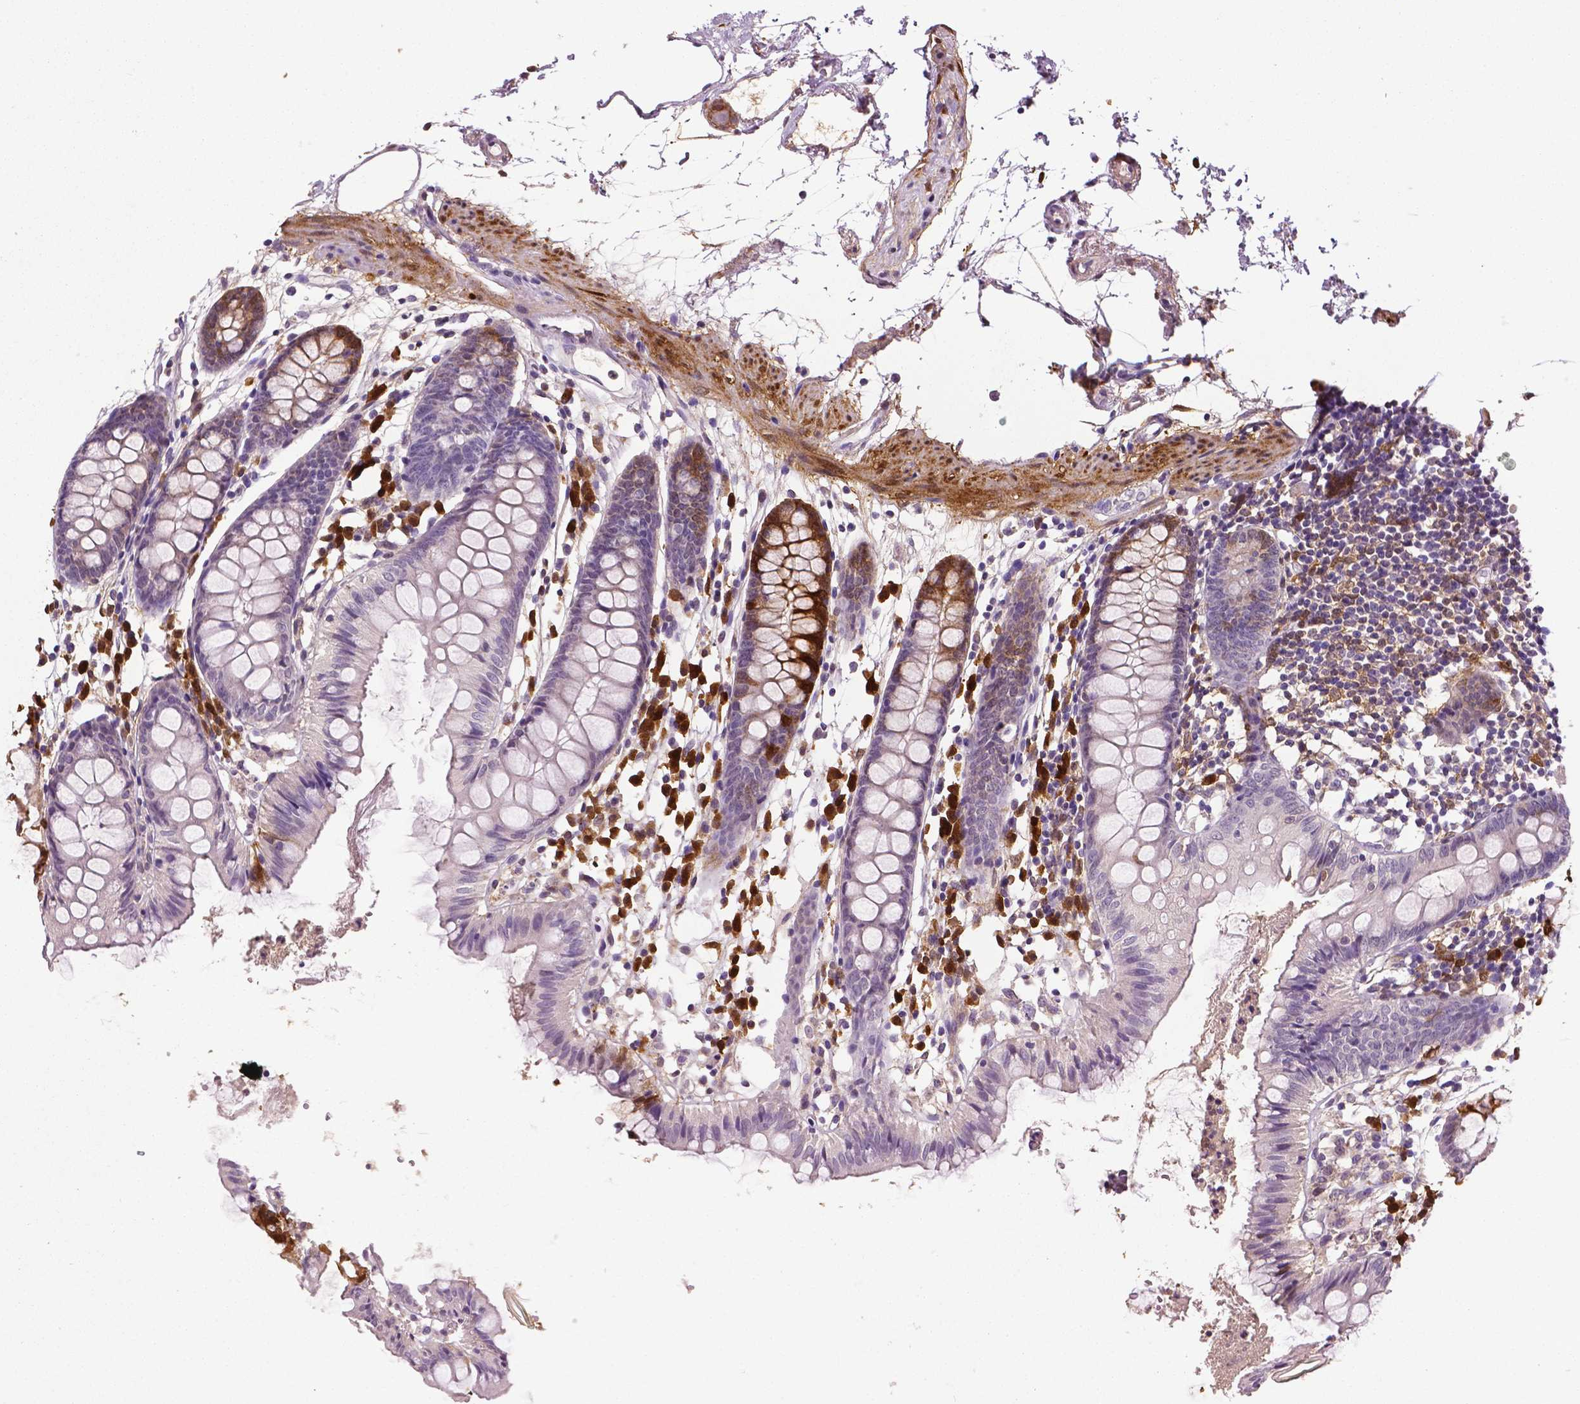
{"staining": {"intensity": "weak", "quantity": "25%-75%", "location": "cytoplasmic/membranous"}, "tissue": "colon", "cell_type": "Endothelial cells", "image_type": "normal", "snomed": [{"axis": "morphology", "description": "Normal tissue, NOS"}, {"axis": "topography", "description": "Colon"}], "caption": "There is low levels of weak cytoplasmic/membranous staining in endothelial cells of normal colon, as demonstrated by immunohistochemical staining (brown color).", "gene": "PHGDH", "patient": {"sex": "female", "age": 84}}